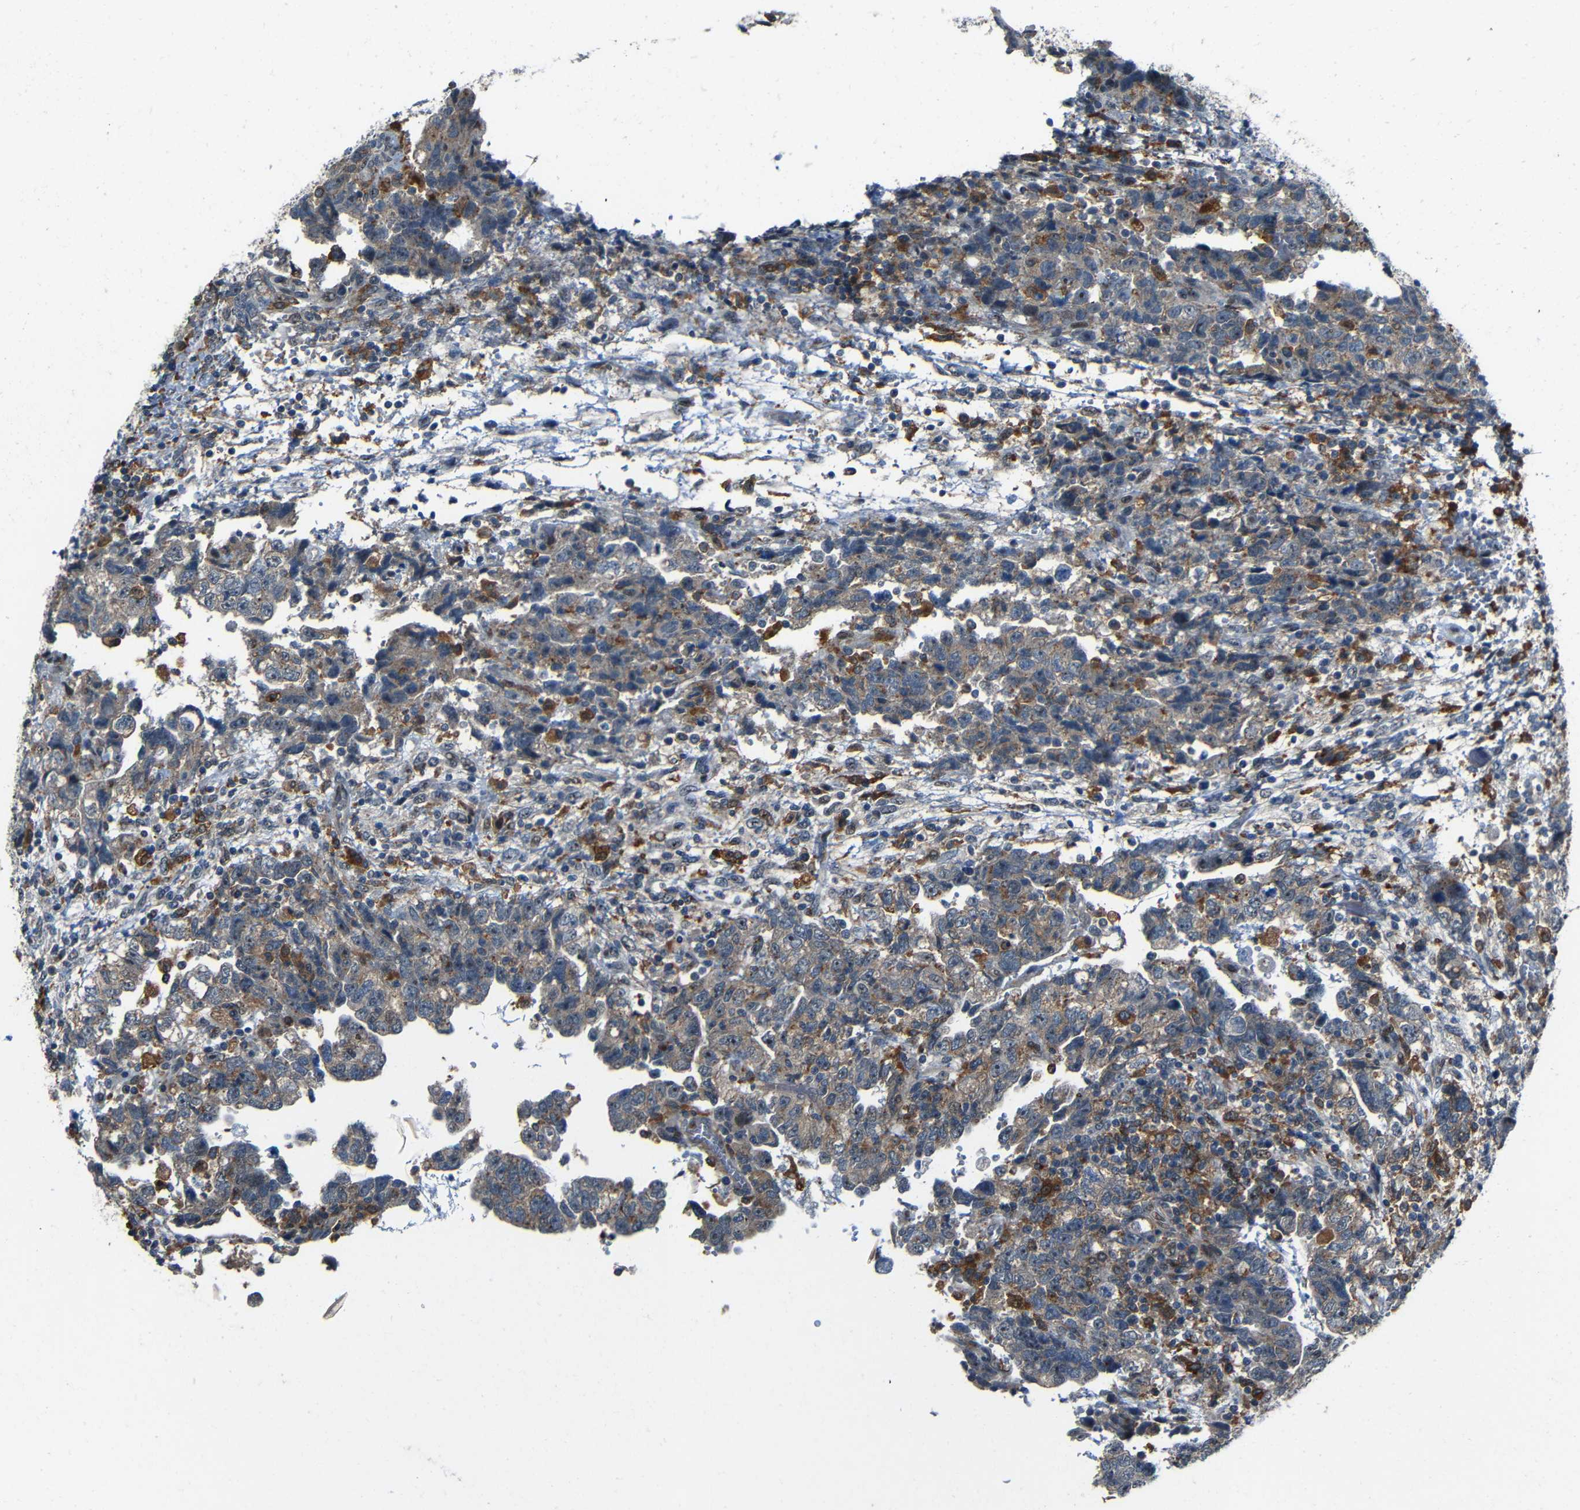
{"staining": {"intensity": "strong", "quantity": "<25%", "location": "cytoplasmic/membranous,nuclear"}, "tissue": "testis cancer", "cell_type": "Tumor cells", "image_type": "cancer", "snomed": [{"axis": "morphology", "description": "Carcinoma, Embryonal, NOS"}, {"axis": "topography", "description": "Testis"}], "caption": "Immunohistochemical staining of testis cancer reveals strong cytoplasmic/membranous and nuclear protein positivity in about <25% of tumor cells.", "gene": "DNAJC5", "patient": {"sex": "male", "age": 36}}